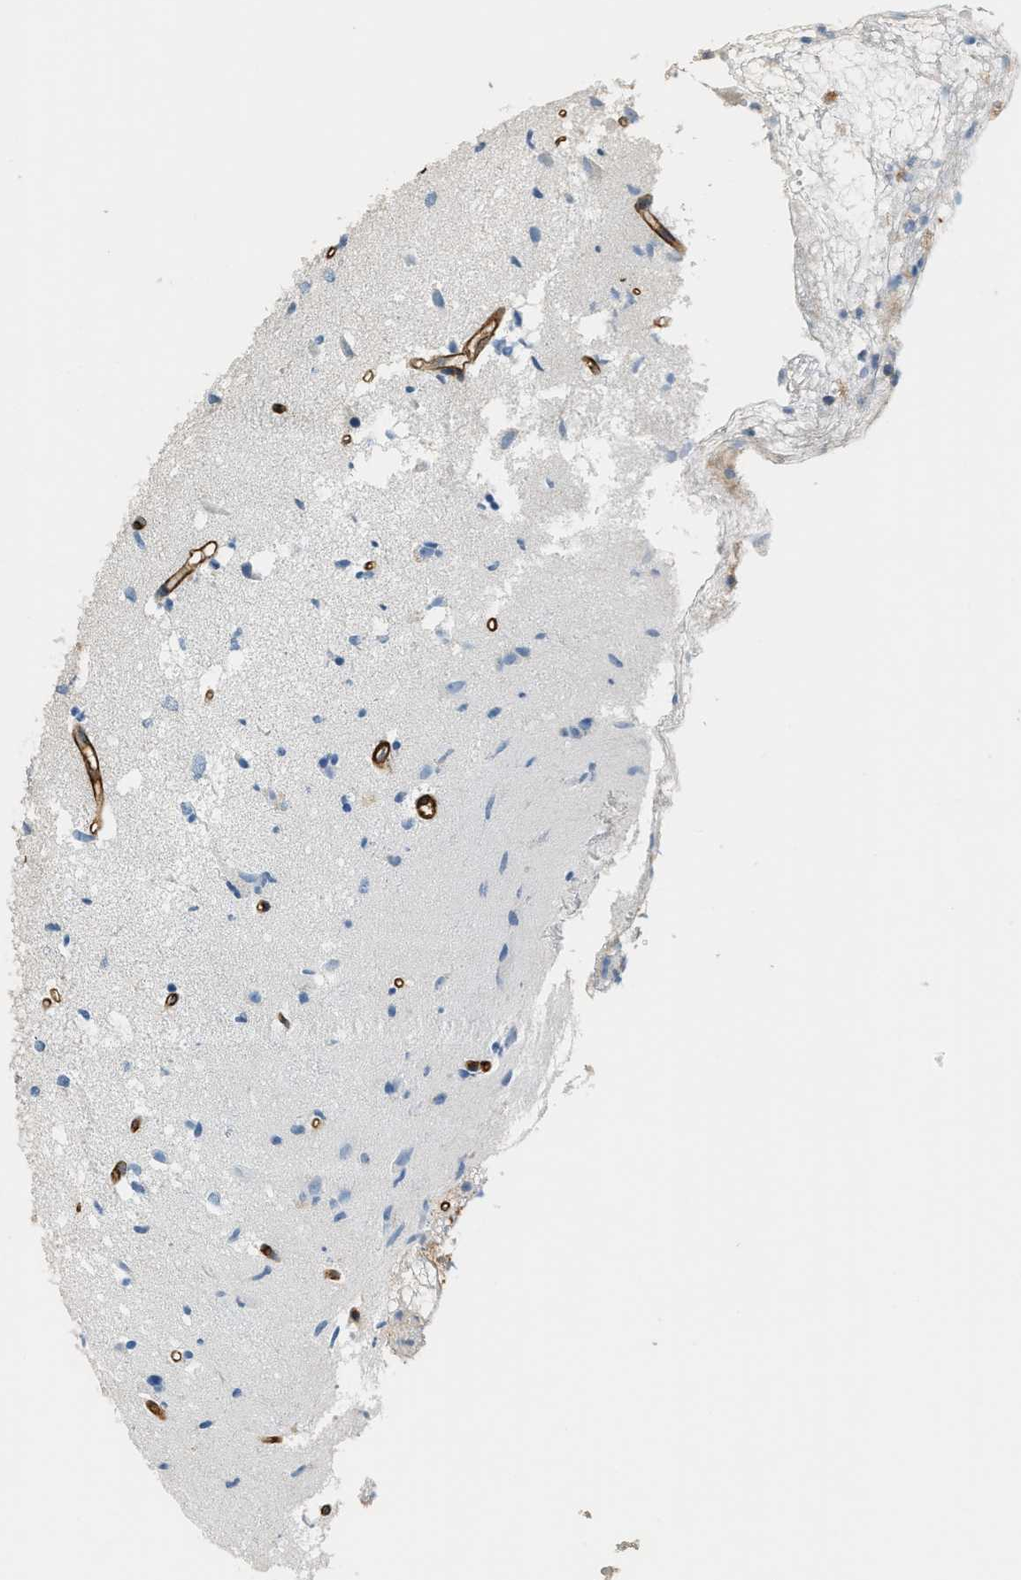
{"staining": {"intensity": "negative", "quantity": "none", "location": "none"}, "tissue": "glioma", "cell_type": "Tumor cells", "image_type": "cancer", "snomed": [{"axis": "morphology", "description": "Glioma, malignant, High grade"}, {"axis": "topography", "description": "Brain"}], "caption": "Tumor cells show no significant protein staining in high-grade glioma (malignant).", "gene": "TMEM43", "patient": {"sex": "female", "age": 59}}